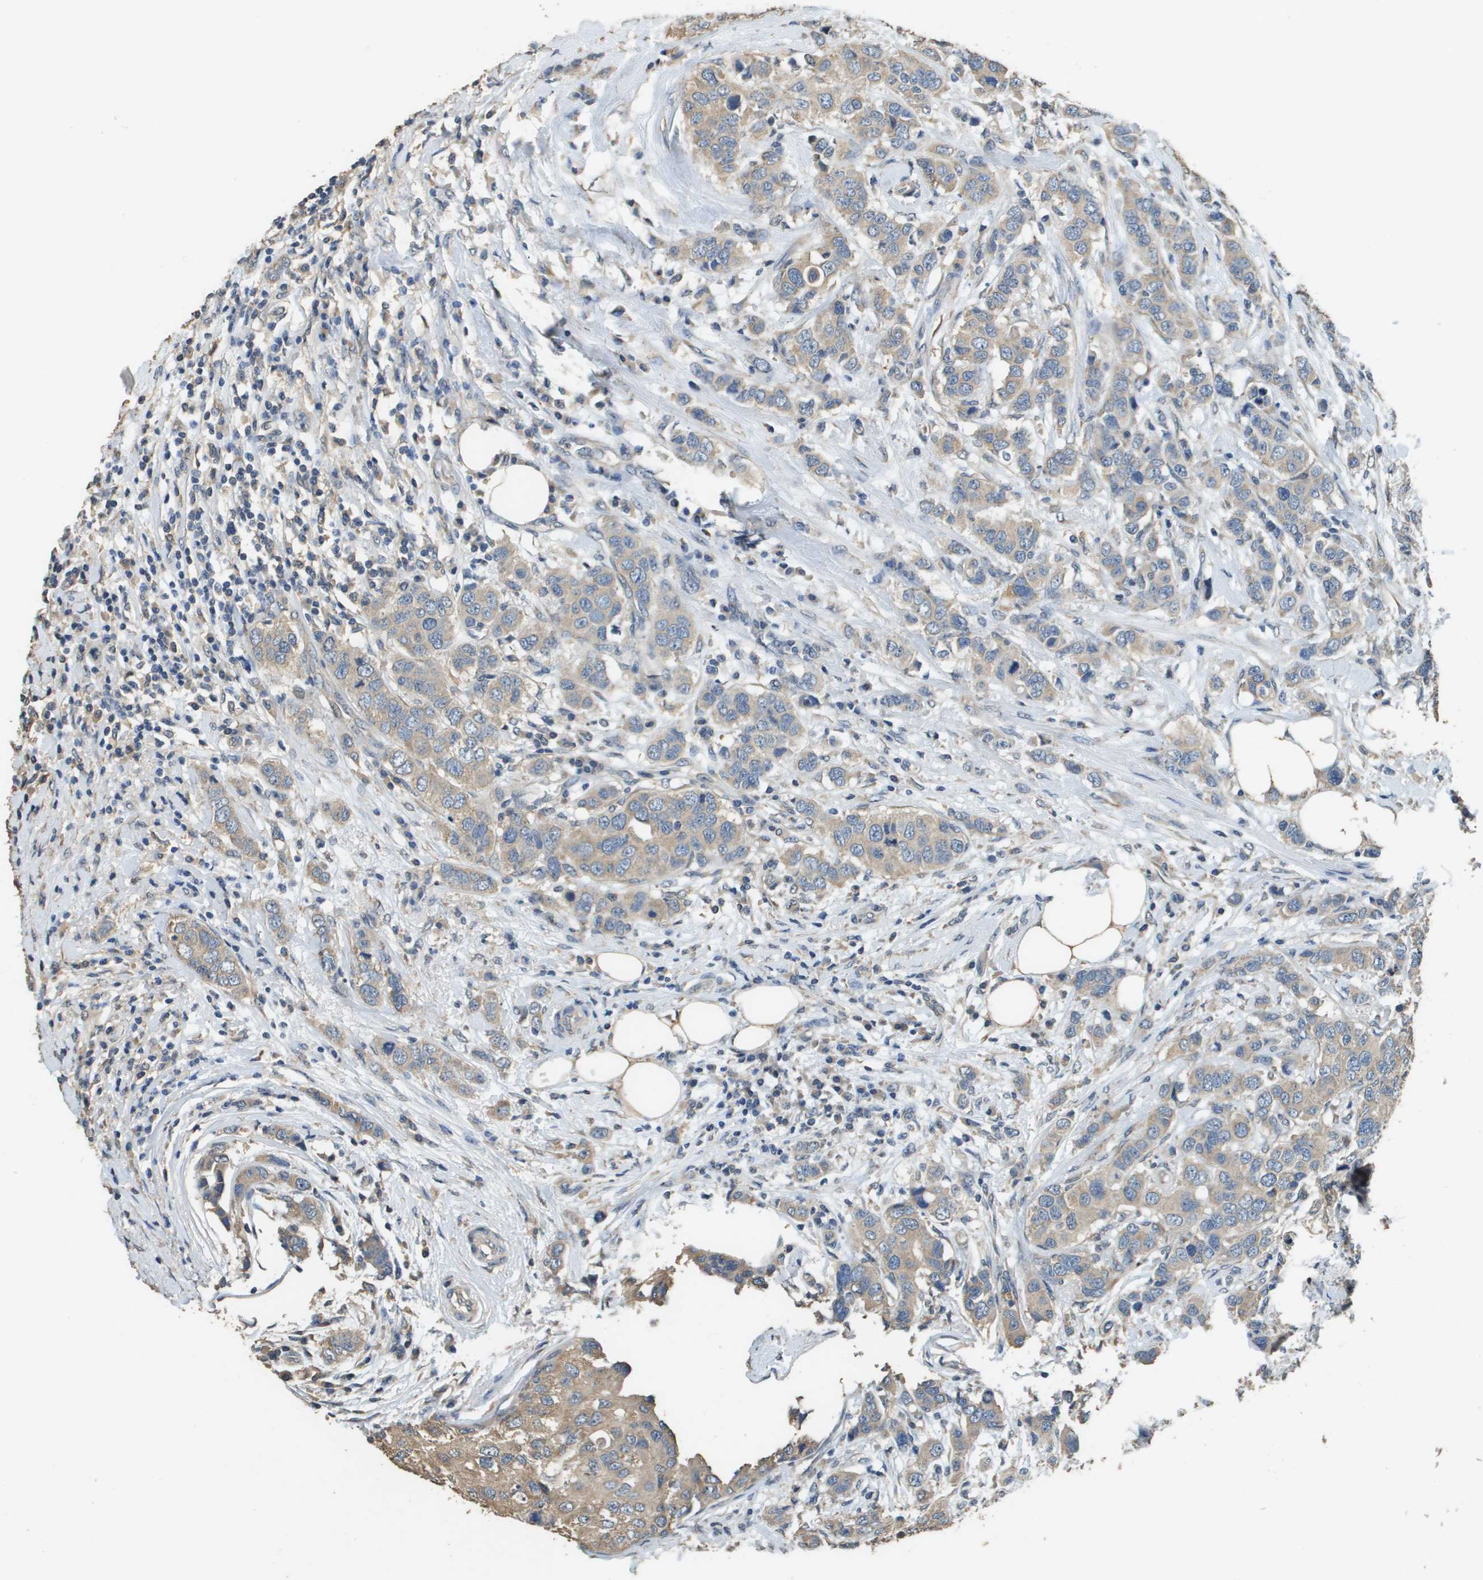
{"staining": {"intensity": "weak", "quantity": ">75%", "location": "cytoplasmic/membranous"}, "tissue": "breast cancer", "cell_type": "Tumor cells", "image_type": "cancer", "snomed": [{"axis": "morphology", "description": "Duct carcinoma"}, {"axis": "topography", "description": "Breast"}], "caption": "Immunohistochemistry (IHC) histopathology image of breast cancer stained for a protein (brown), which reveals low levels of weak cytoplasmic/membranous expression in approximately >75% of tumor cells.", "gene": "RAB6B", "patient": {"sex": "female", "age": 50}}